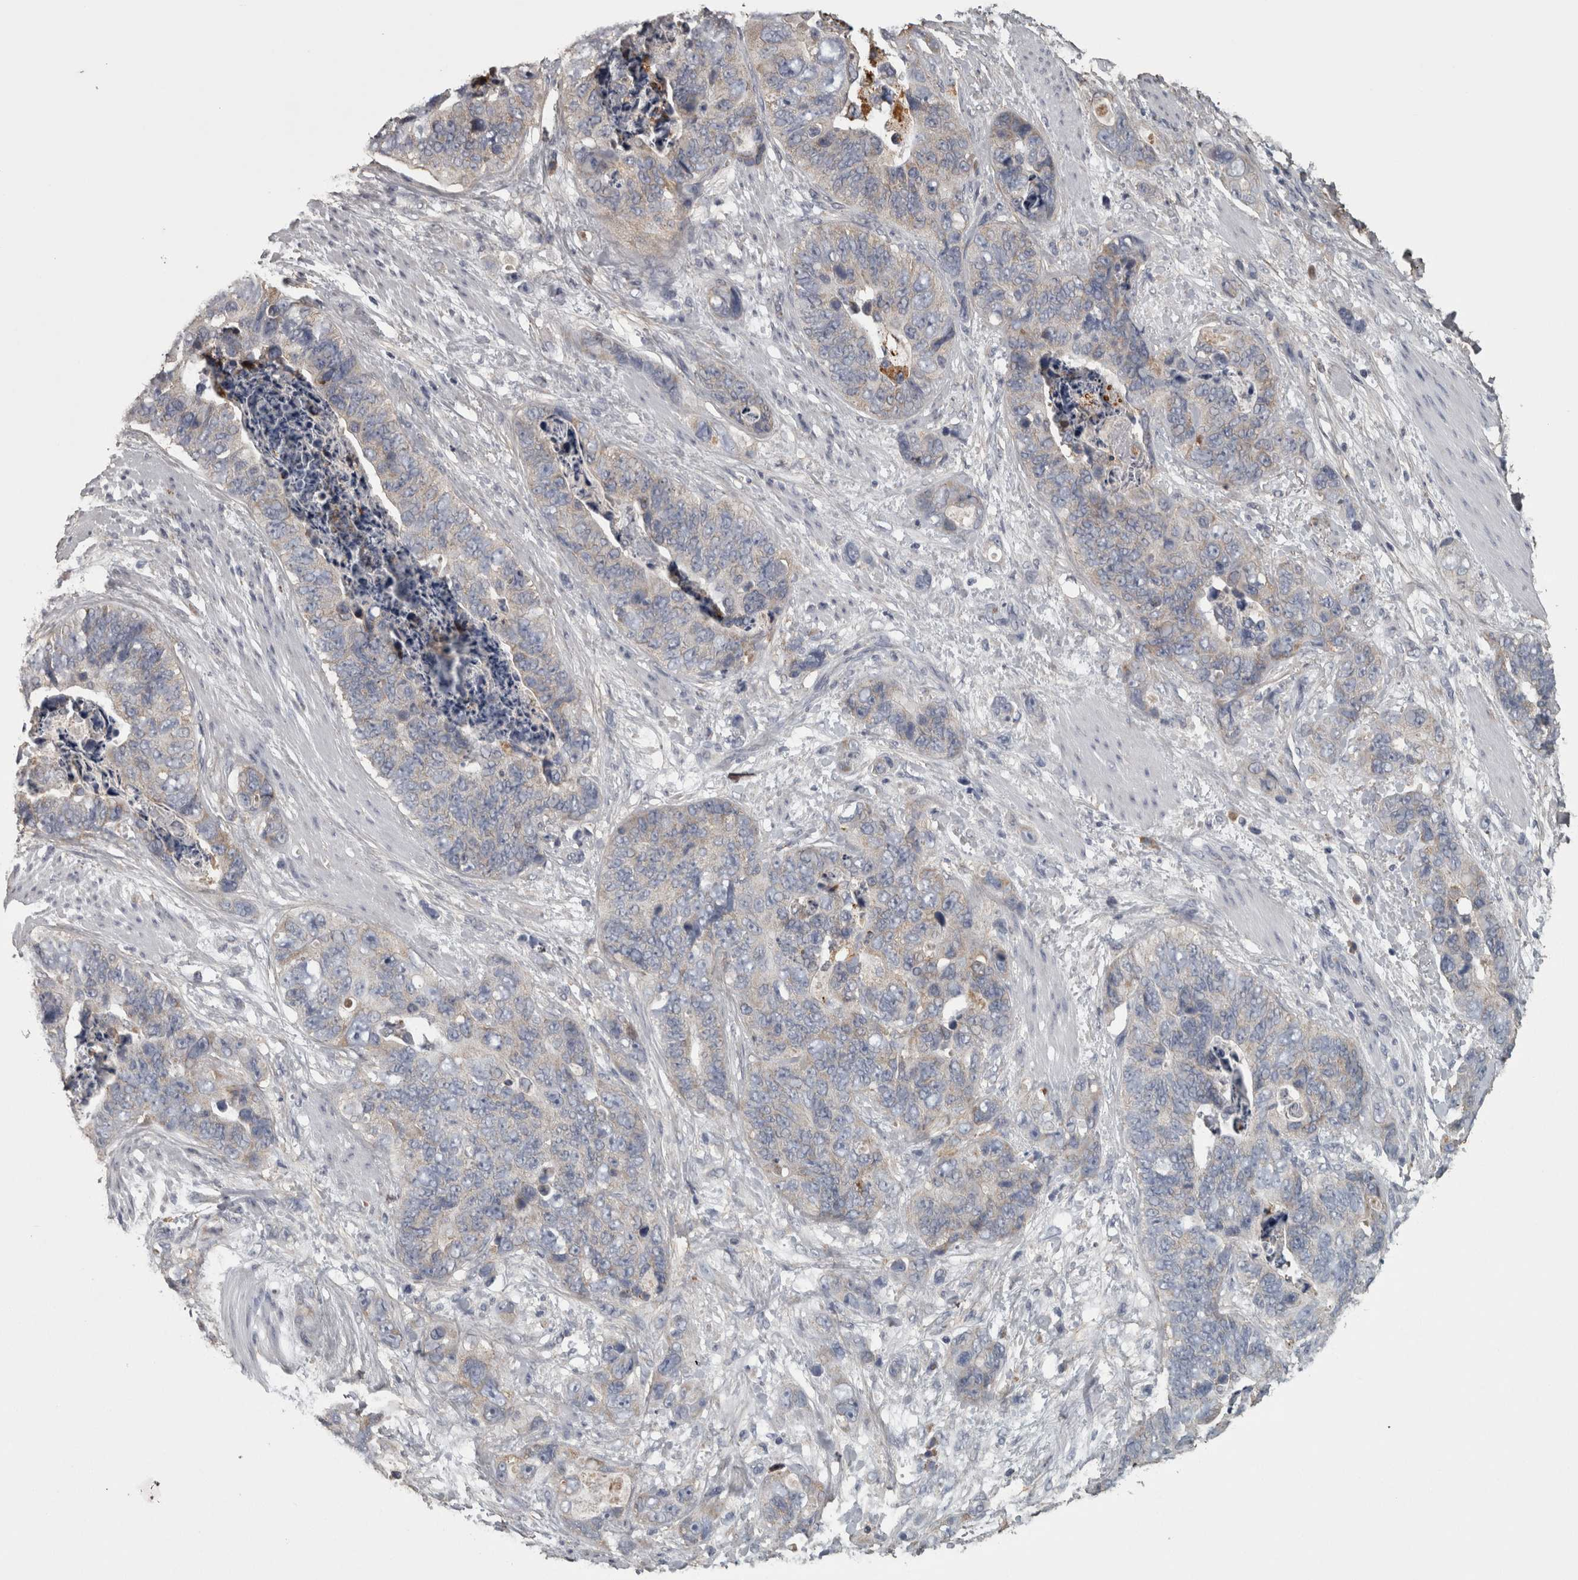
{"staining": {"intensity": "negative", "quantity": "none", "location": "none"}, "tissue": "stomach cancer", "cell_type": "Tumor cells", "image_type": "cancer", "snomed": [{"axis": "morphology", "description": "Normal tissue, NOS"}, {"axis": "morphology", "description": "Adenocarcinoma, NOS"}, {"axis": "topography", "description": "Stomach"}], "caption": "Photomicrograph shows no protein expression in tumor cells of stomach cancer (adenocarcinoma) tissue.", "gene": "FRK", "patient": {"sex": "female", "age": 89}}